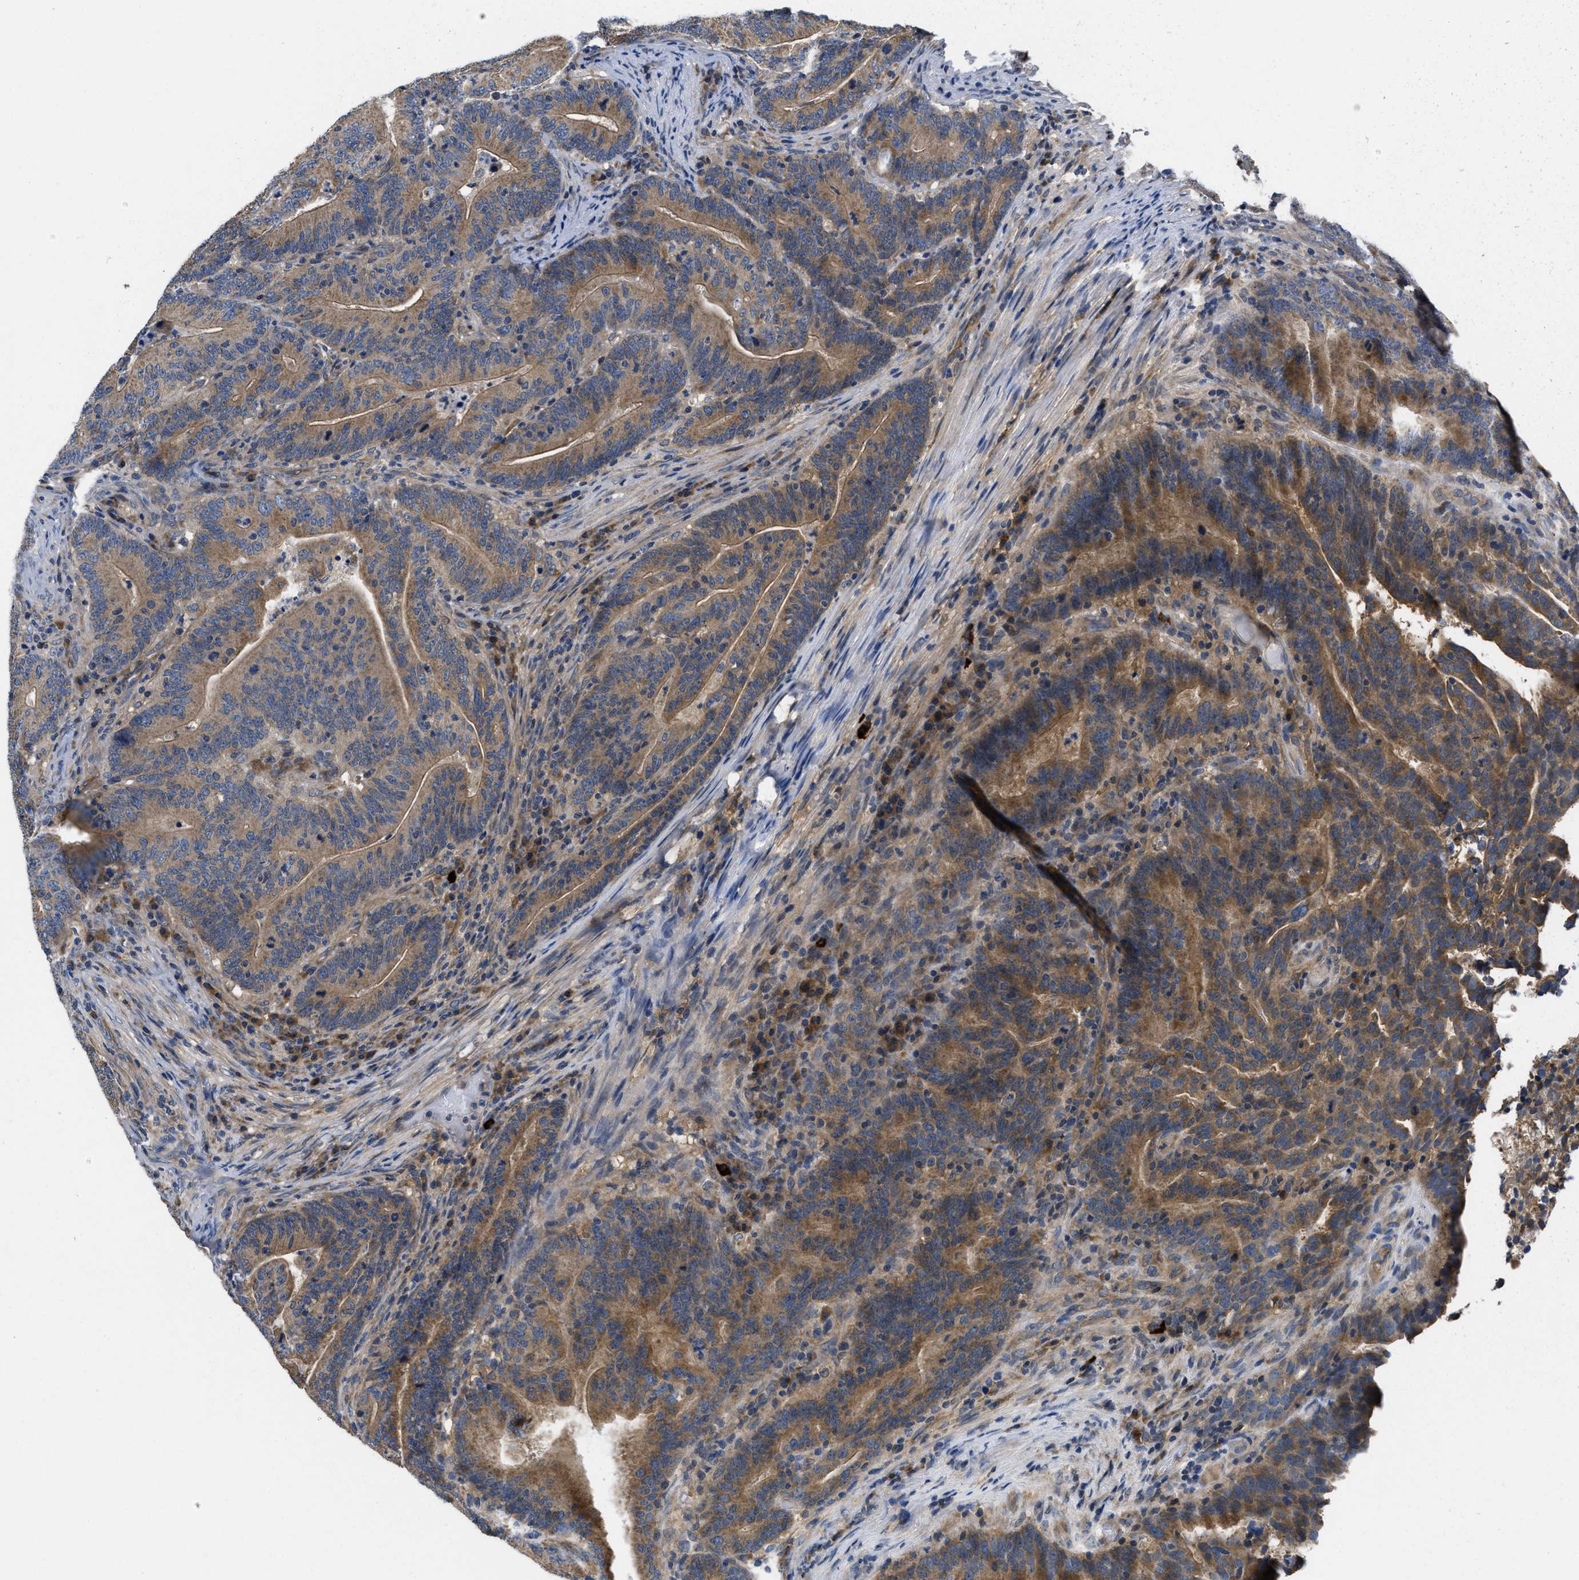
{"staining": {"intensity": "moderate", "quantity": ">75%", "location": "cytoplasmic/membranous"}, "tissue": "colorectal cancer", "cell_type": "Tumor cells", "image_type": "cancer", "snomed": [{"axis": "morphology", "description": "Adenocarcinoma, NOS"}, {"axis": "topography", "description": "Colon"}], "caption": "Protein expression analysis of colorectal adenocarcinoma shows moderate cytoplasmic/membranous positivity in about >75% of tumor cells.", "gene": "GALK1", "patient": {"sex": "female", "age": 66}}